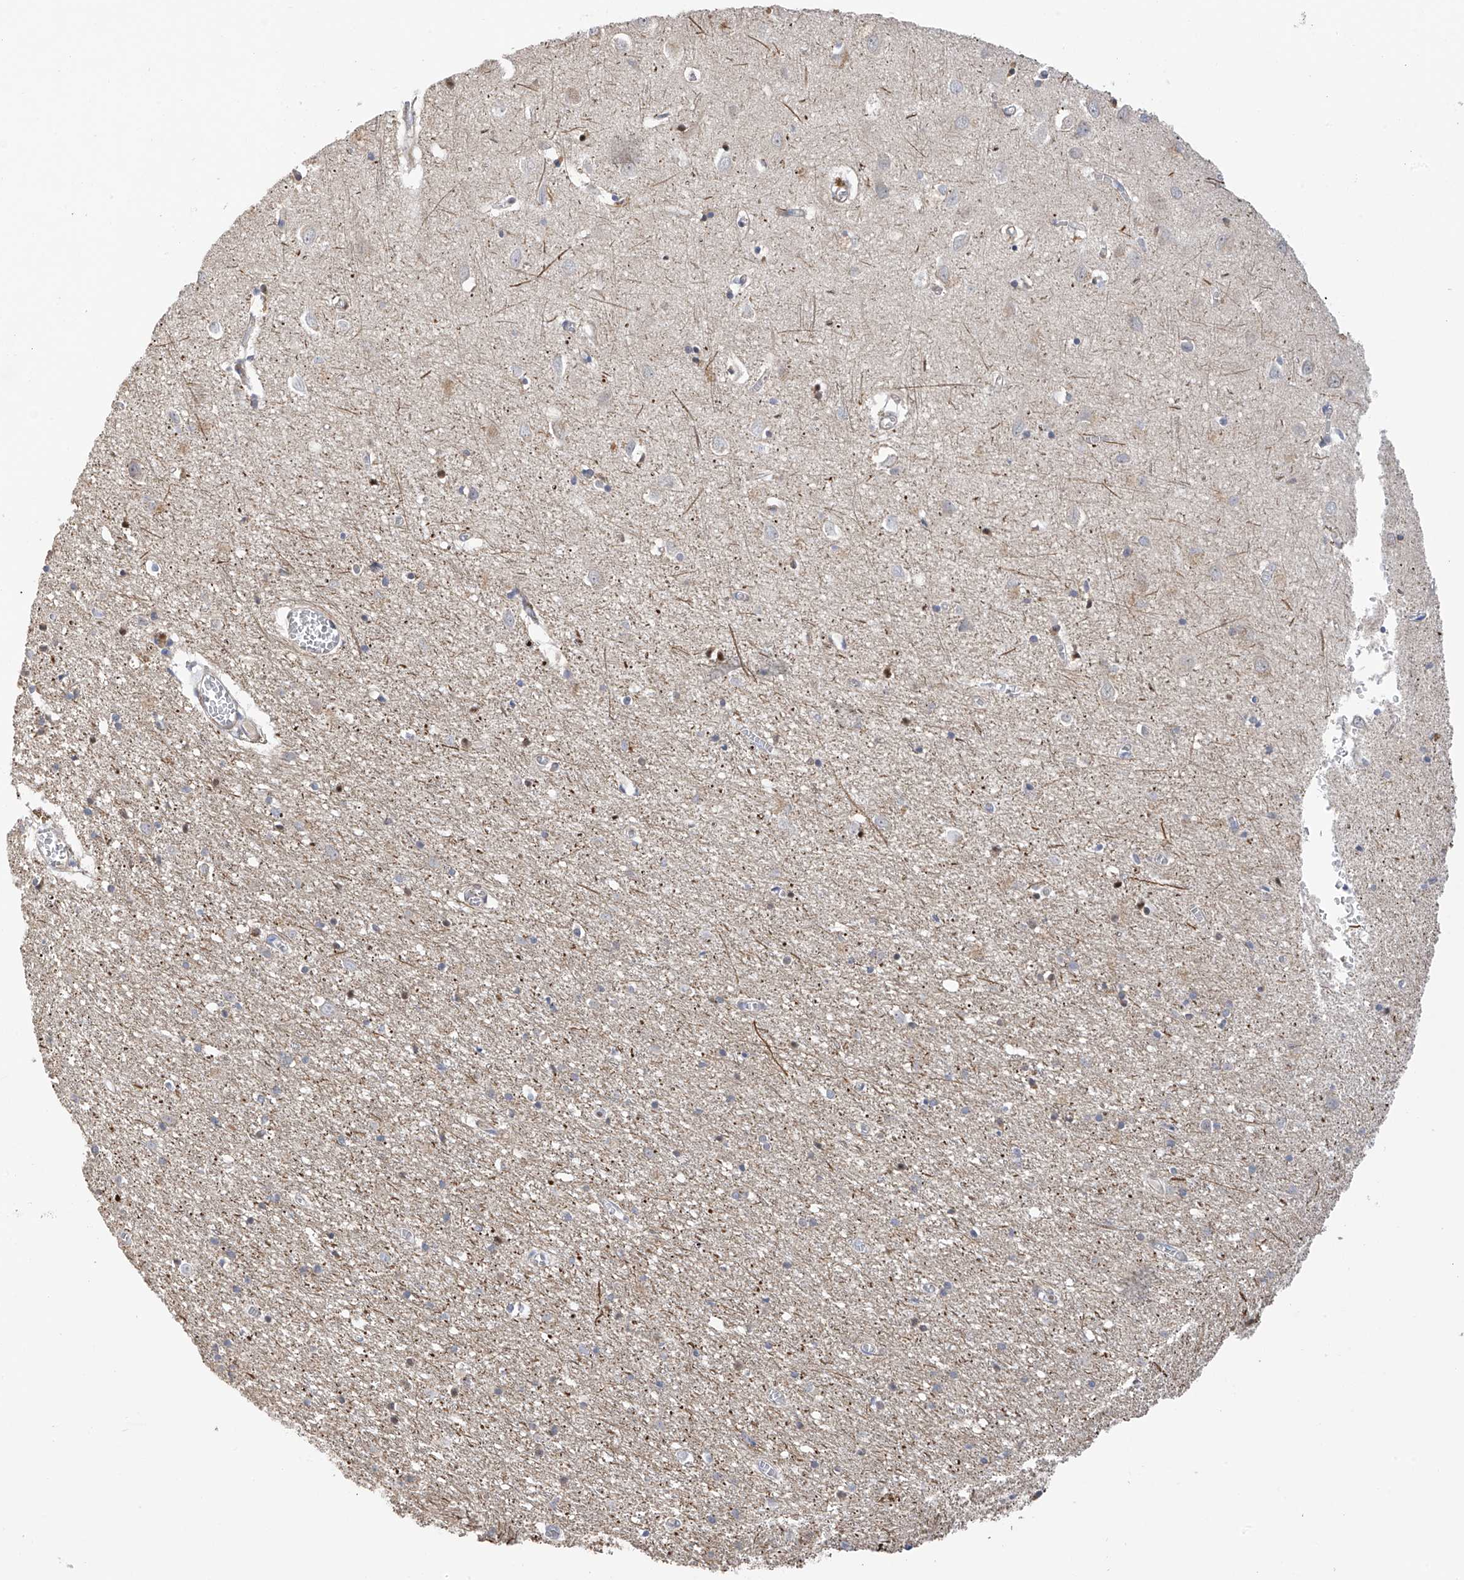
{"staining": {"intensity": "weak", "quantity": ">75%", "location": "cytoplasmic/membranous"}, "tissue": "cerebral cortex", "cell_type": "Endothelial cells", "image_type": "normal", "snomed": [{"axis": "morphology", "description": "Normal tissue, NOS"}, {"axis": "topography", "description": "Cerebral cortex"}], "caption": "Endothelial cells display low levels of weak cytoplasmic/membranous staining in approximately >75% of cells in benign human cerebral cortex.", "gene": "ZNF641", "patient": {"sex": "female", "age": 64}}